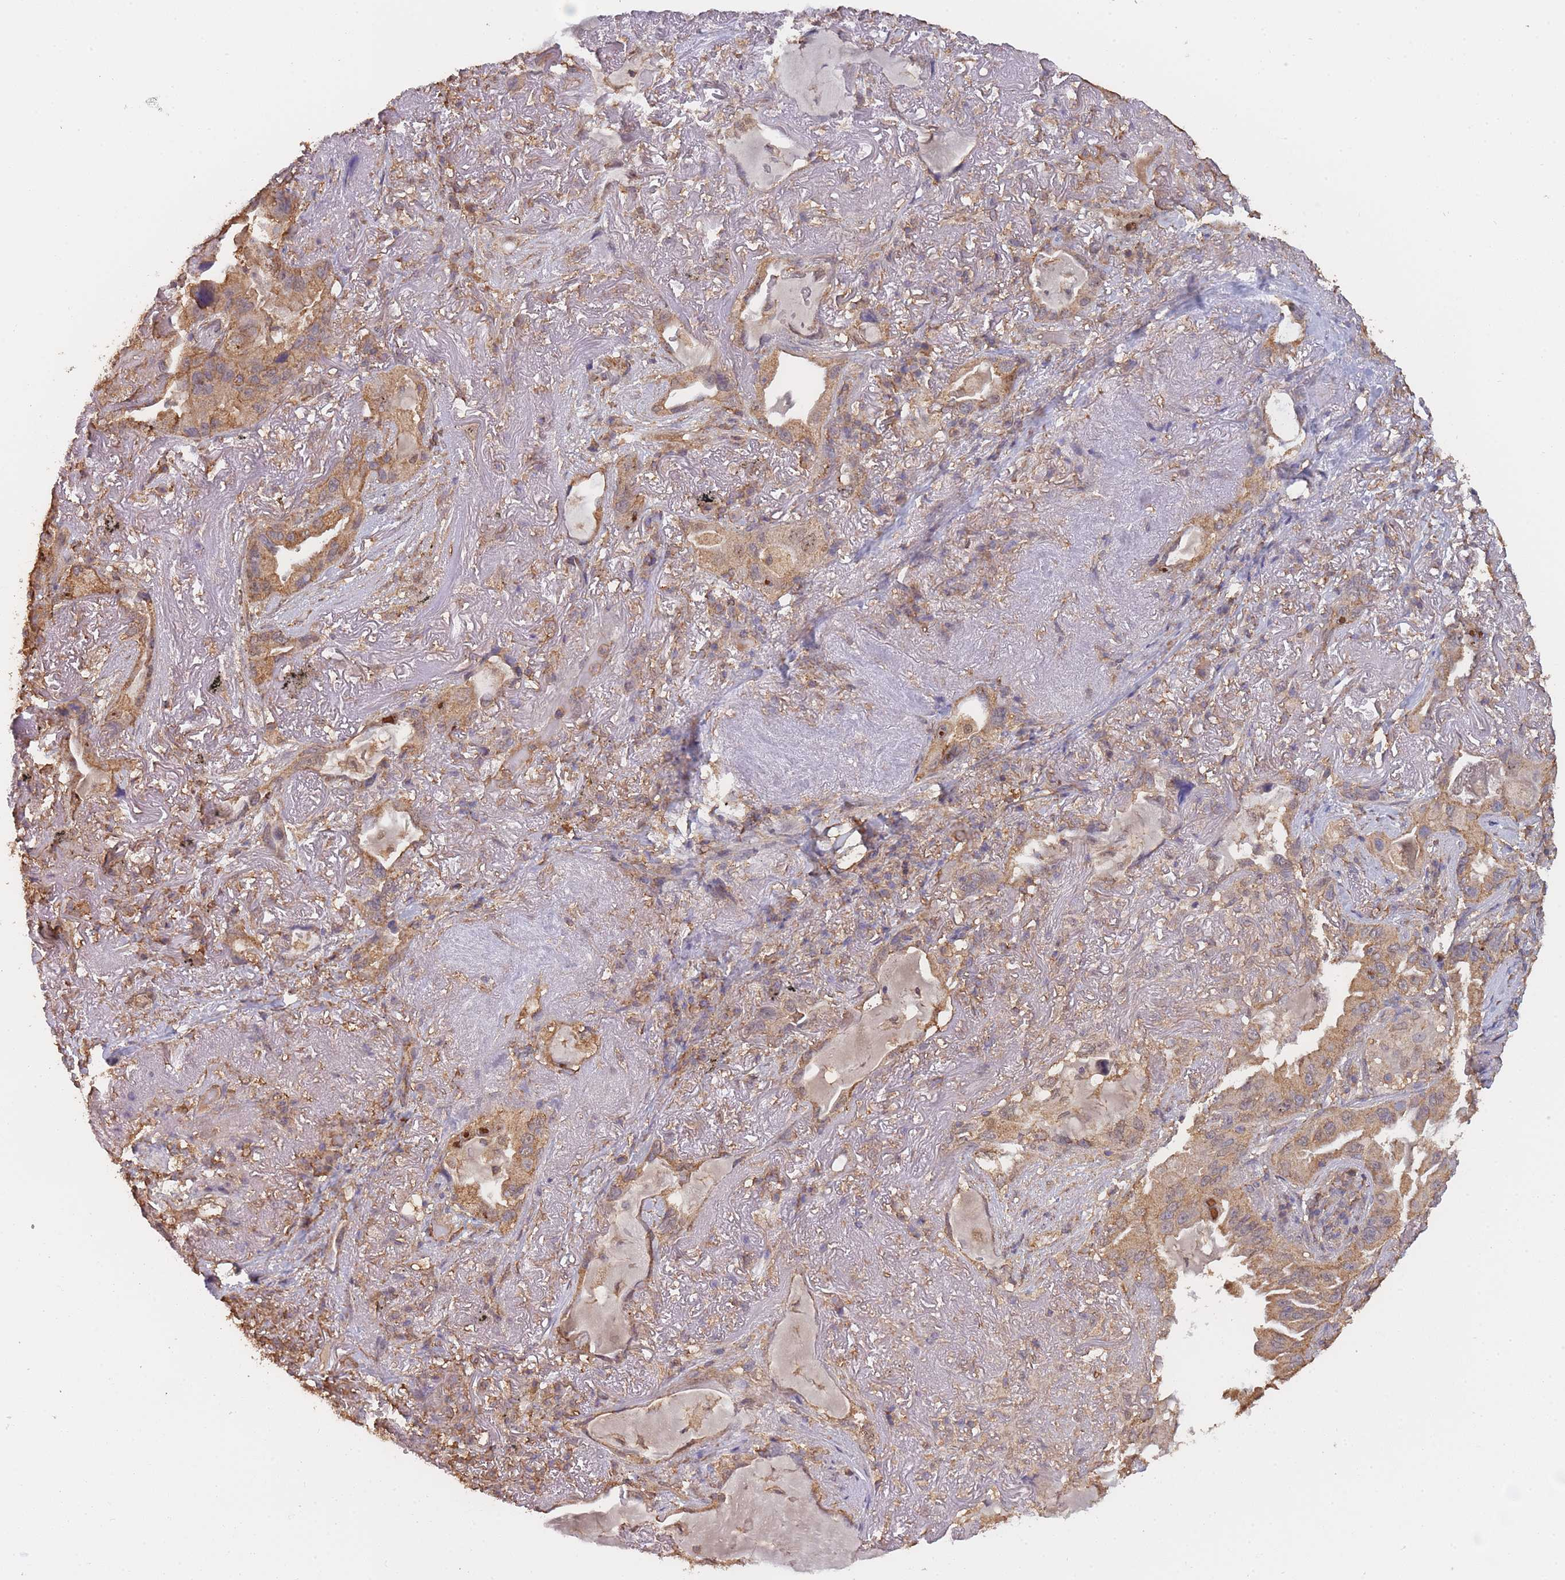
{"staining": {"intensity": "weak", "quantity": ">75%", "location": "cytoplasmic/membranous"}, "tissue": "lung cancer", "cell_type": "Tumor cells", "image_type": "cancer", "snomed": [{"axis": "morphology", "description": "Adenocarcinoma, NOS"}, {"axis": "topography", "description": "Lung"}], "caption": "Weak cytoplasmic/membranous staining for a protein is appreciated in about >75% of tumor cells of lung cancer (adenocarcinoma) using immunohistochemistry (IHC).", "gene": "METRN", "patient": {"sex": "female", "age": 69}}